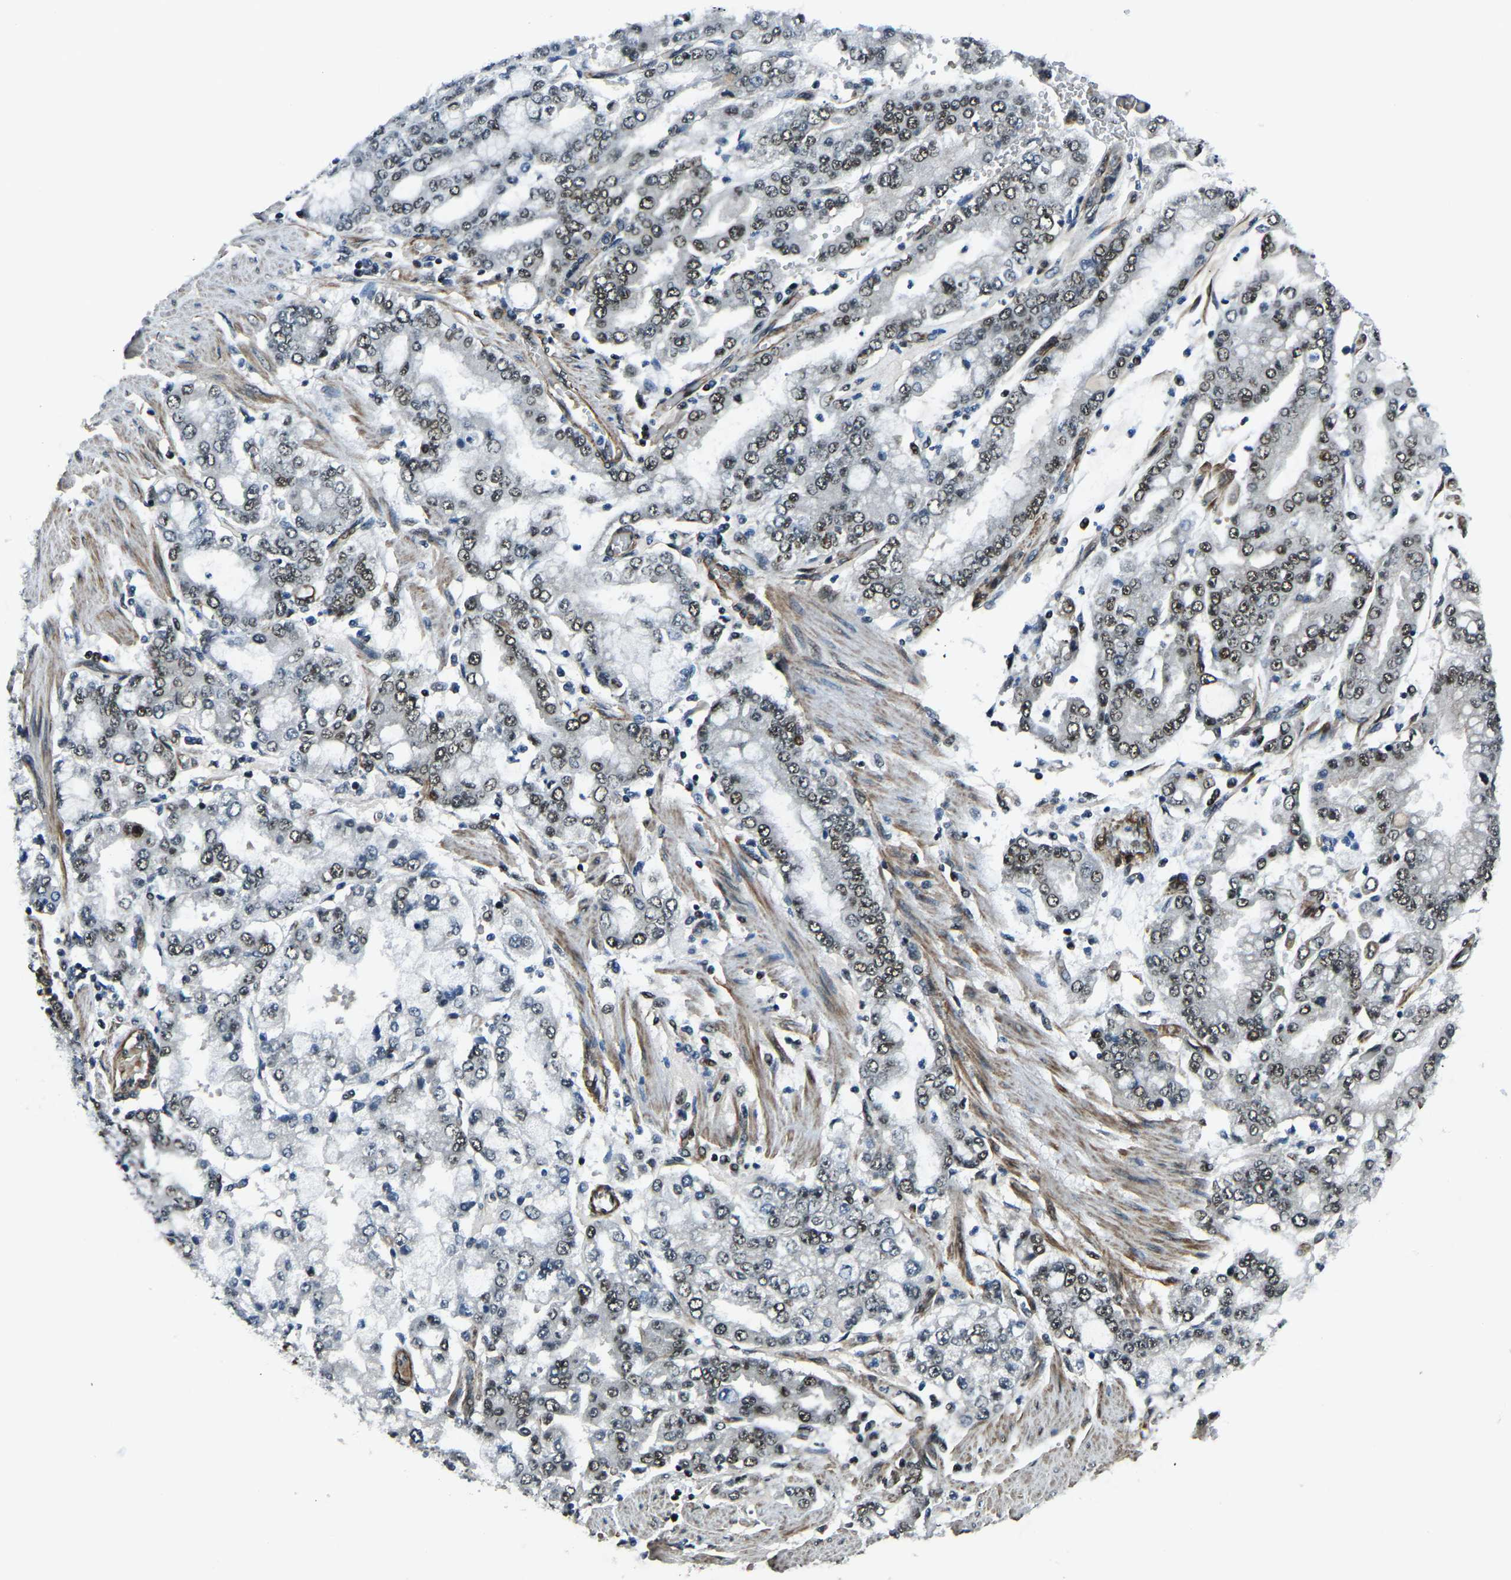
{"staining": {"intensity": "moderate", "quantity": ">75%", "location": "nuclear"}, "tissue": "stomach cancer", "cell_type": "Tumor cells", "image_type": "cancer", "snomed": [{"axis": "morphology", "description": "Adenocarcinoma, NOS"}, {"axis": "topography", "description": "Stomach"}], "caption": "Immunohistochemical staining of stomach adenocarcinoma reveals moderate nuclear protein positivity in about >75% of tumor cells.", "gene": "PRCC", "patient": {"sex": "male", "age": 76}}